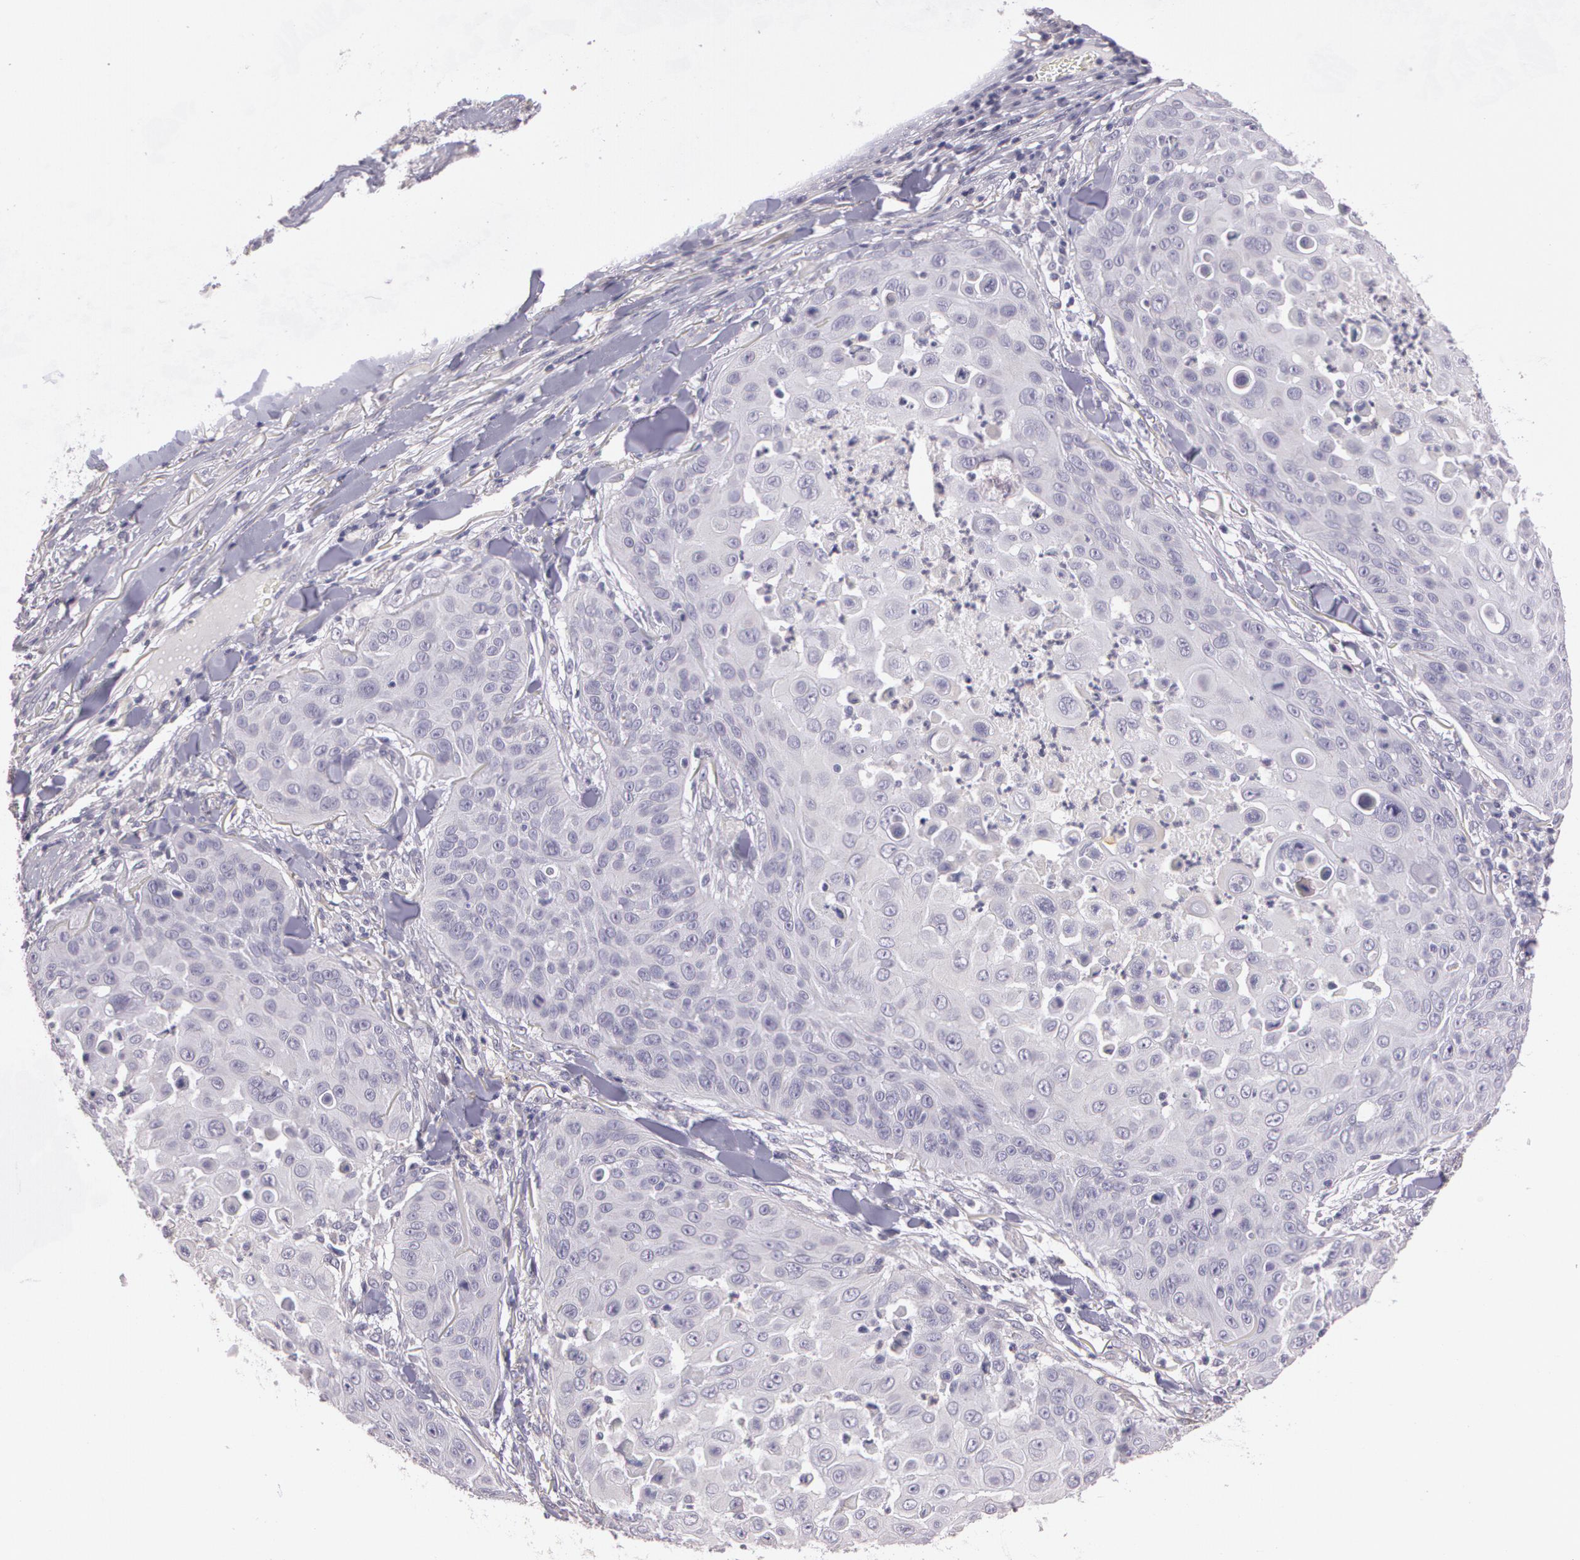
{"staining": {"intensity": "negative", "quantity": "none", "location": "none"}, "tissue": "skin cancer", "cell_type": "Tumor cells", "image_type": "cancer", "snomed": [{"axis": "morphology", "description": "Squamous cell carcinoma, NOS"}, {"axis": "topography", "description": "Skin"}], "caption": "Human skin squamous cell carcinoma stained for a protein using immunohistochemistry reveals no positivity in tumor cells.", "gene": "G2E3", "patient": {"sex": "male", "age": 82}}